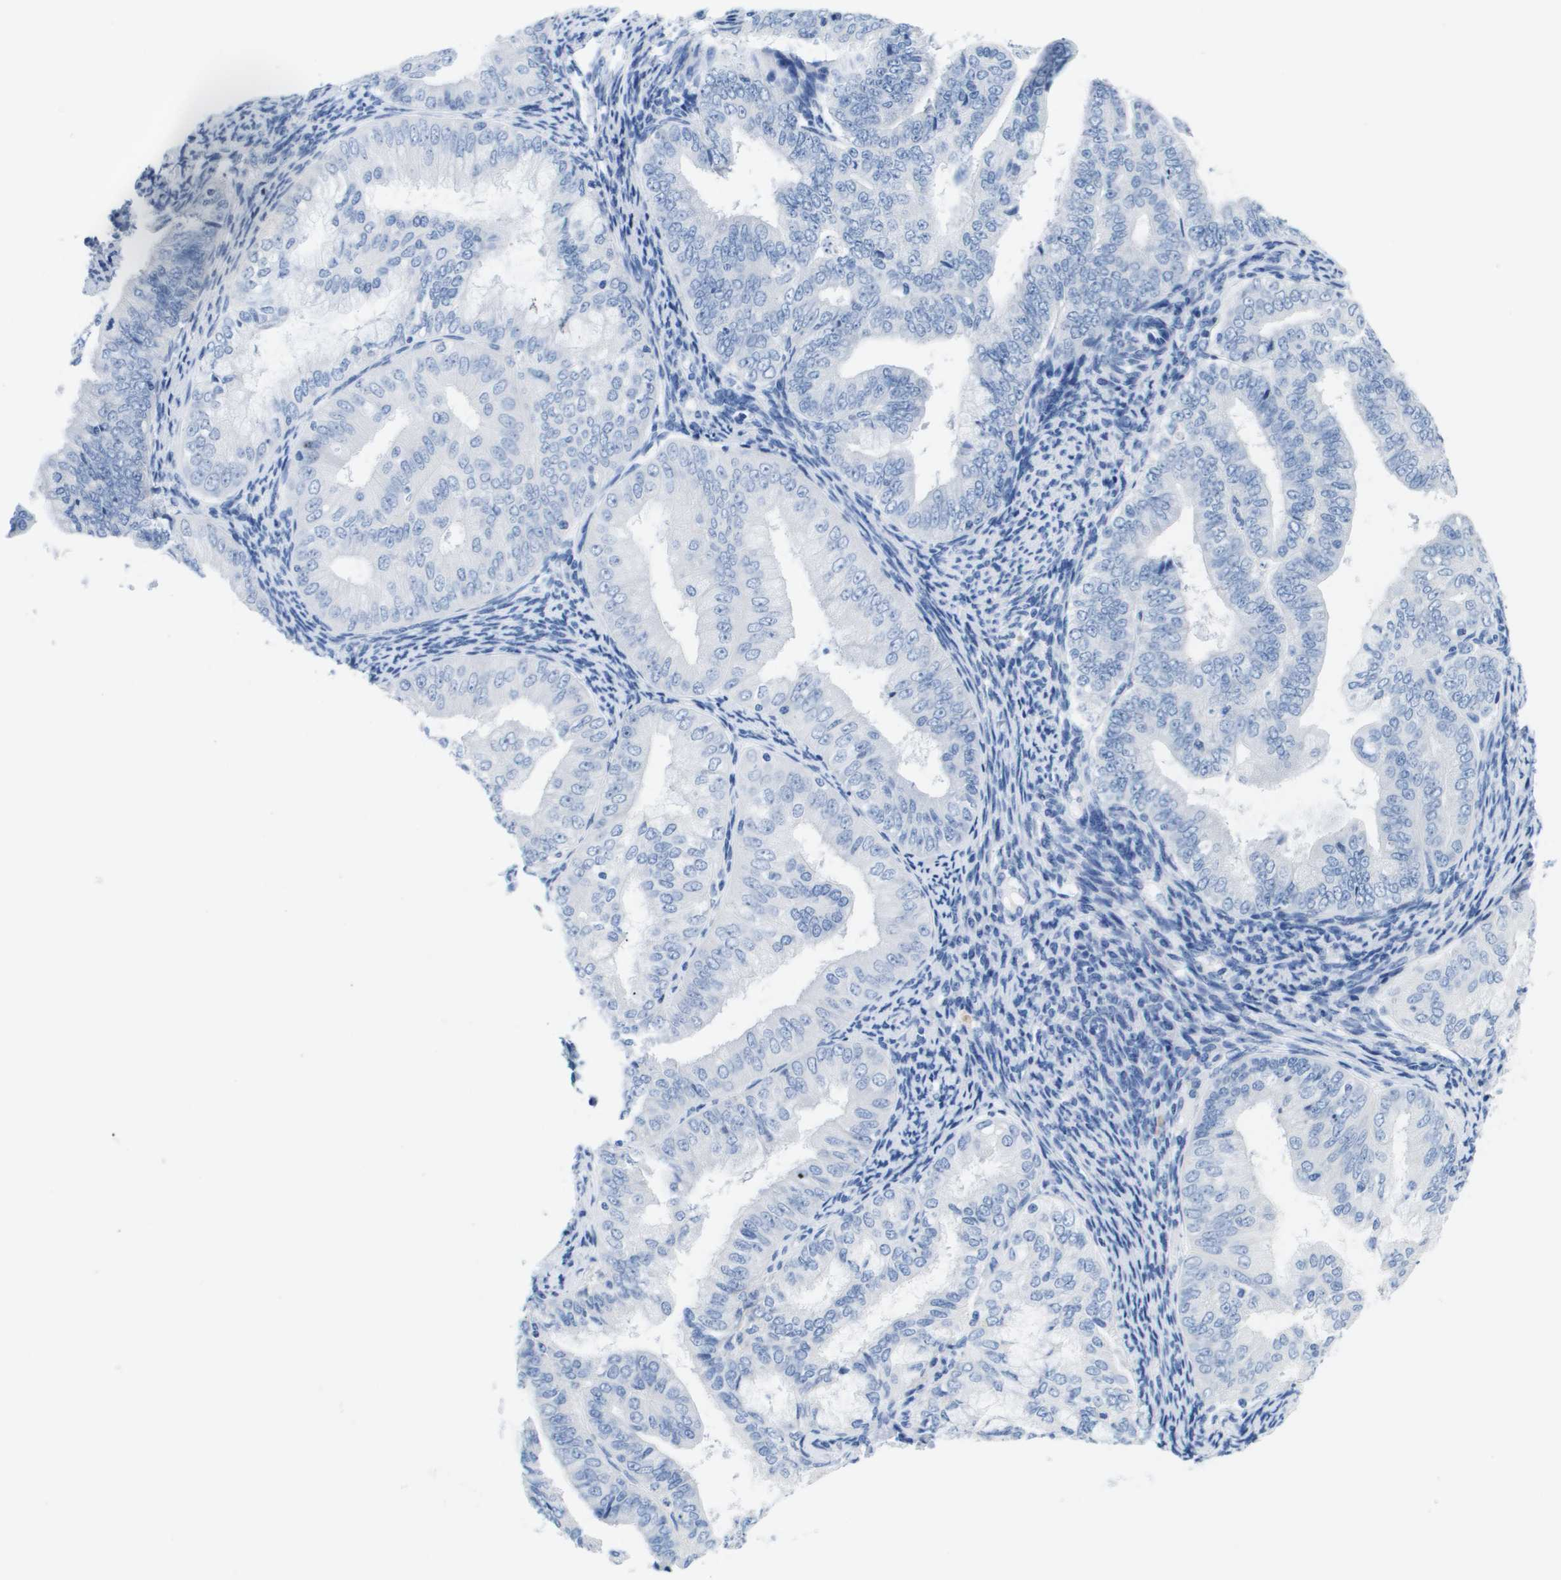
{"staining": {"intensity": "negative", "quantity": "none", "location": "none"}, "tissue": "endometrial cancer", "cell_type": "Tumor cells", "image_type": "cancer", "snomed": [{"axis": "morphology", "description": "Adenocarcinoma, NOS"}, {"axis": "topography", "description": "Endometrium"}], "caption": "The image reveals no staining of tumor cells in endometrial cancer.", "gene": "APOA1", "patient": {"sex": "female", "age": 63}}